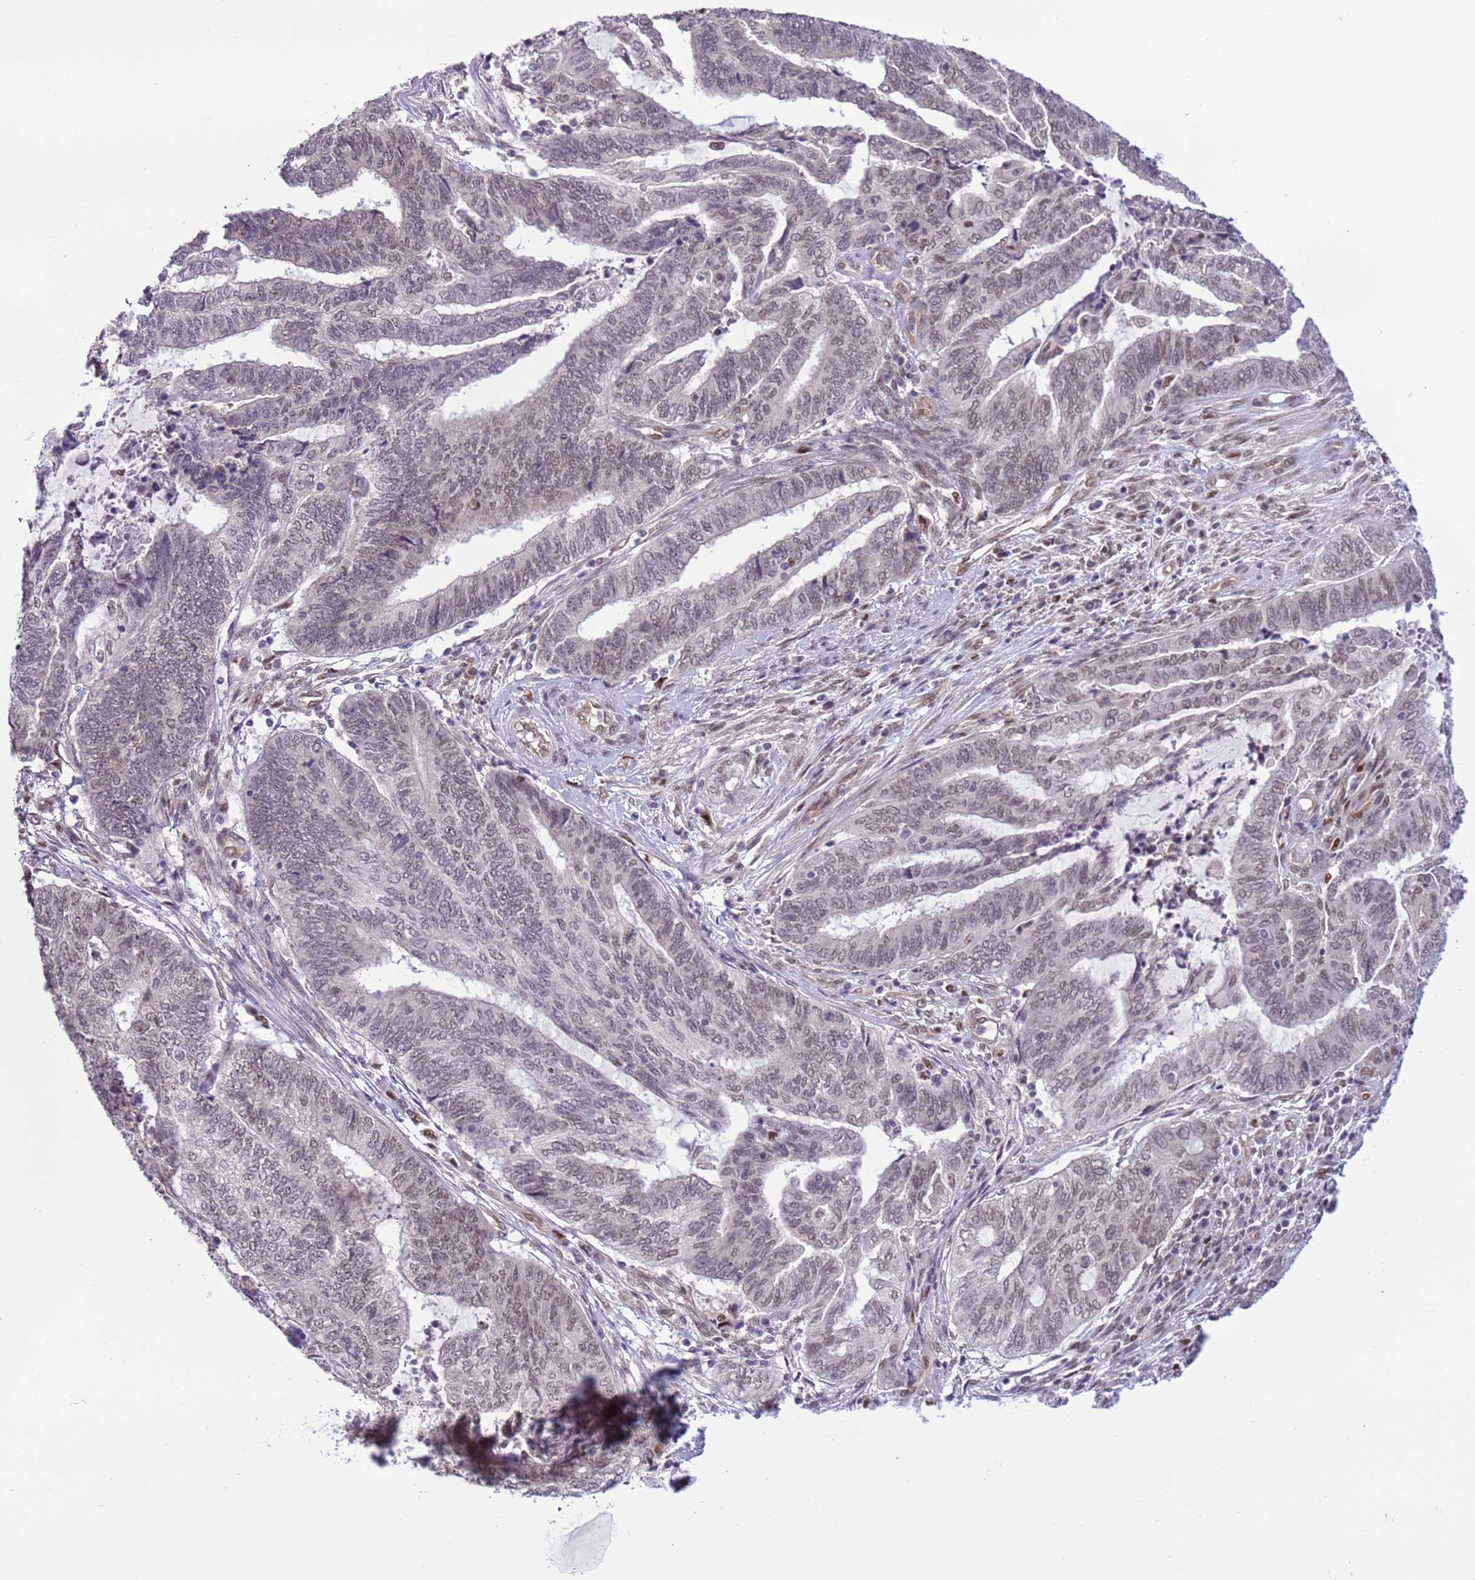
{"staining": {"intensity": "weak", "quantity": "25%-75%", "location": "nuclear"}, "tissue": "endometrial cancer", "cell_type": "Tumor cells", "image_type": "cancer", "snomed": [{"axis": "morphology", "description": "Adenocarcinoma, NOS"}, {"axis": "topography", "description": "Uterus"}, {"axis": "topography", "description": "Endometrium"}], "caption": "Immunohistochemistry (IHC) (DAB) staining of endometrial adenocarcinoma shows weak nuclear protein staining in about 25%-75% of tumor cells.", "gene": "PRPF6", "patient": {"sex": "female", "age": 70}}